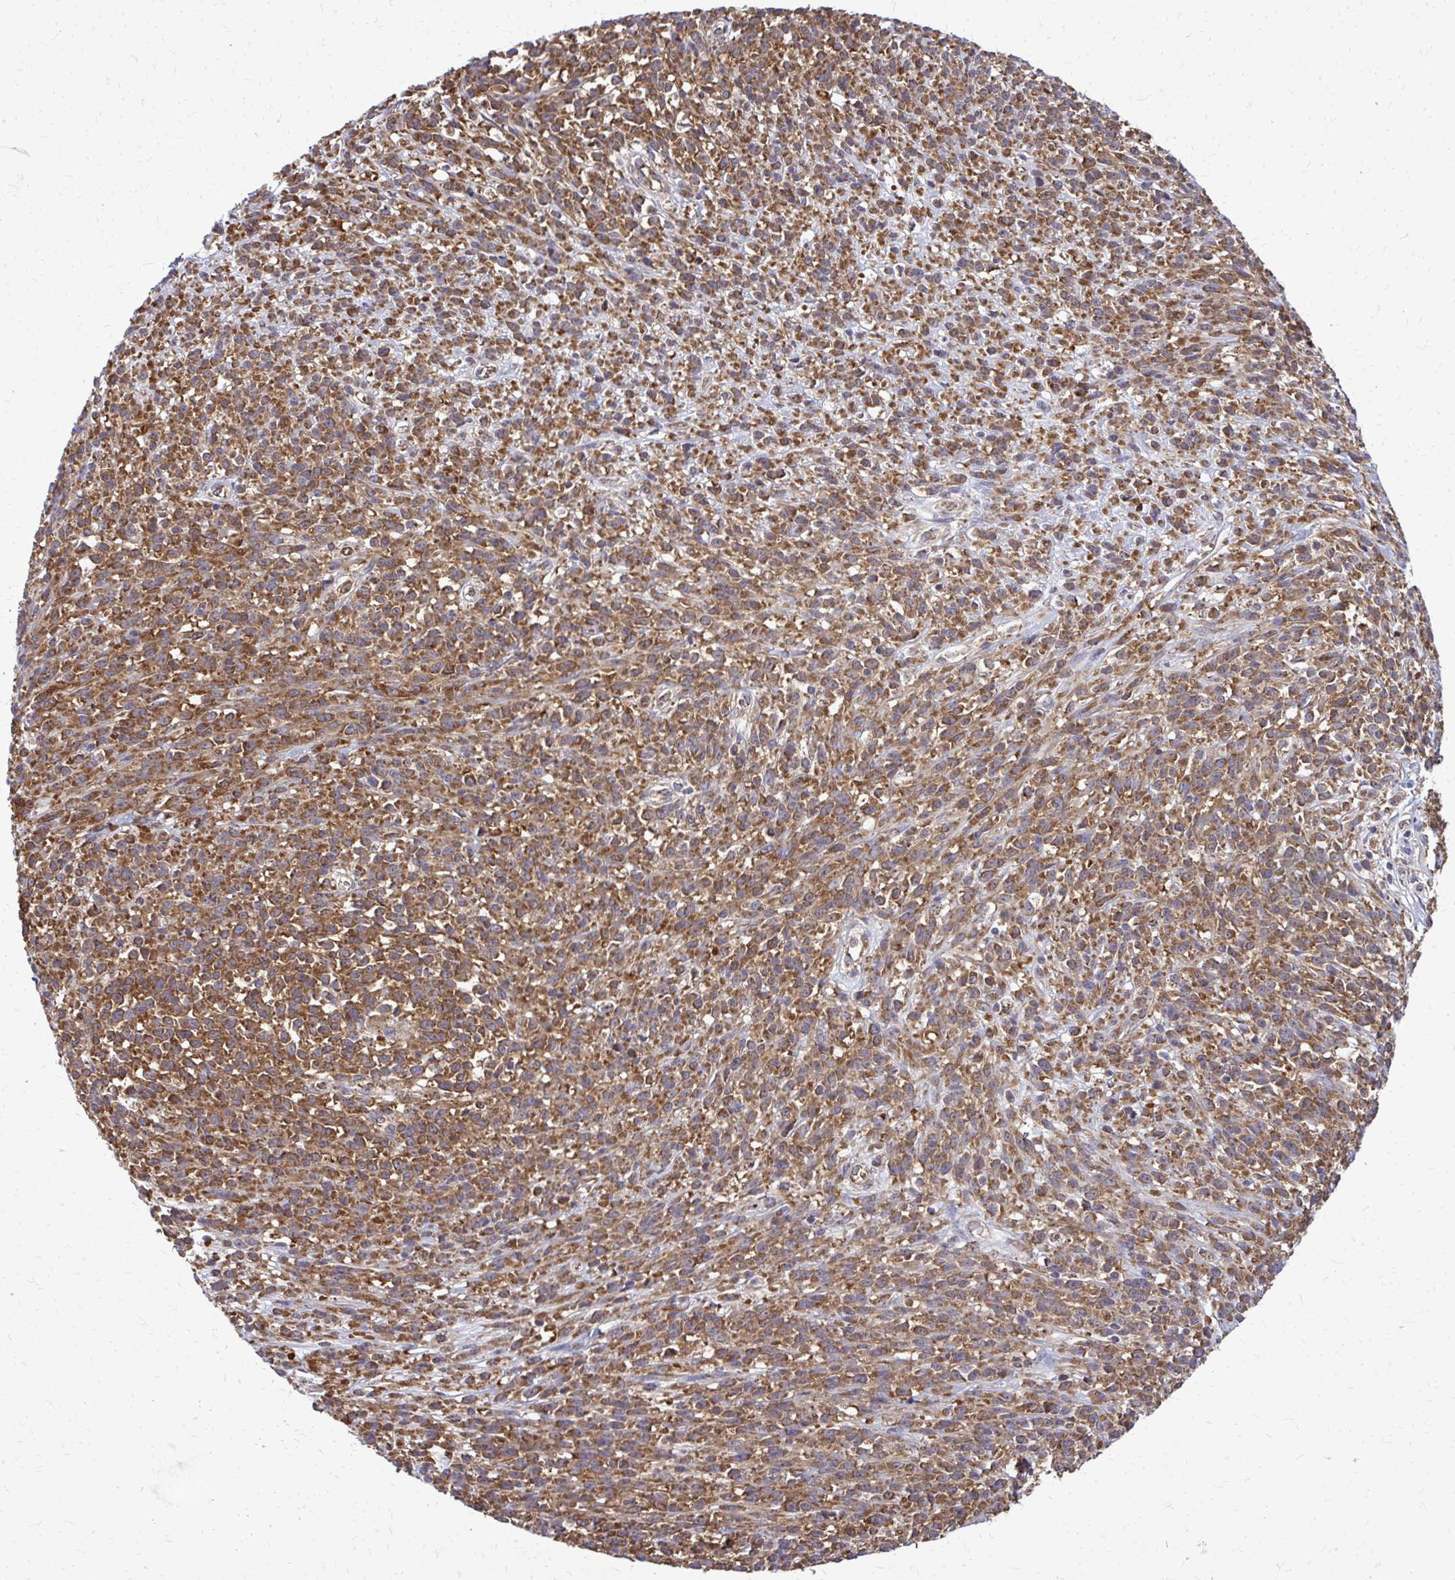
{"staining": {"intensity": "strong", "quantity": ">75%", "location": "cytoplasmic/membranous"}, "tissue": "melanoma", "cell_type": "Tumor cells", "image_type": "cancer", "snomed": [{"axis": "morphology", "description": "Malignant melanoma, NOS"}, {"axis": "topography", "description": "Skin"}, {"axis": "topography", "description": "Skin of trunk"}], "caption": "High-magnification brightfield microscopy of malignant melanoma stained with DAB (brown) and counterstained with hematoxylin (blue). tumor cells exhibit strong cytoplasmic/membranous positivity is identified in about>75% of cells. Immunohistochemistry (ihc) stains the protein of interest in brown and the nuclei are stained blue.", "gene": "PDK4", "patient": {"sex": "male", "age": 74}}